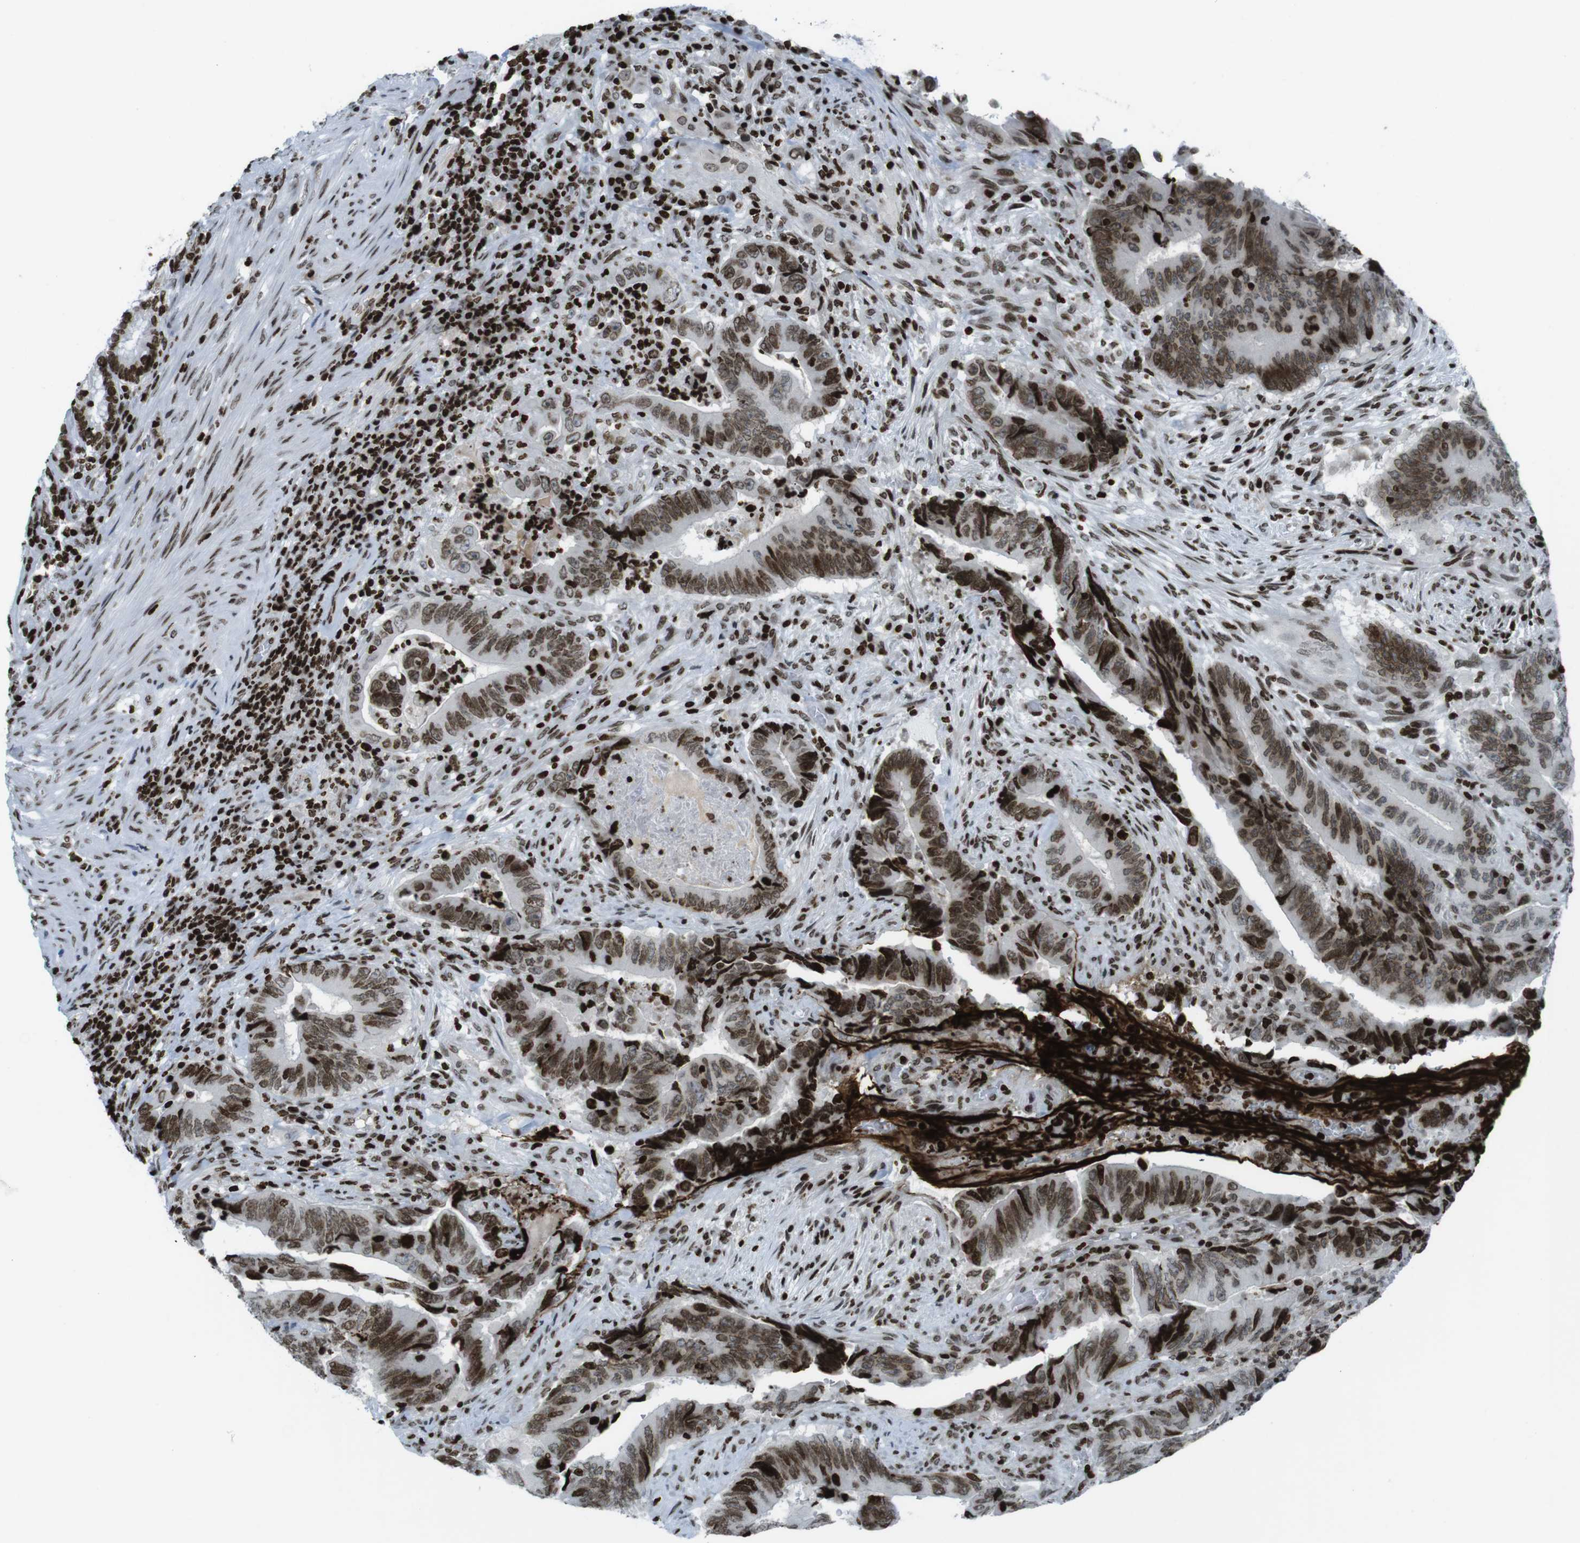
{"staining": {"intensity": "strong", "quantity": ">75%", "location": "nuclear"}, "tissue": "colorectal cancer", "cell_type": "Tumor cells", "image_type": "cancer", "snomed": [{"axis": "morphology", "description": "Normal tissue, NOS"}, {"axis": "morphology", "description": "Adenocarcinoma, NOS"}, {"axis": "topography", "description": "Colon"}], "caption": "IHC photomicrograph of neoplastic tissue: colorectal adenocarcinoma stained using immunohistochemistry displays high levels of strong protein expression localized specifically in the nuclear of tumor cells, appearing as a nuclear brown color.", "gene": "H2AC8", "patient": {"sex": "male", "age": 56}}